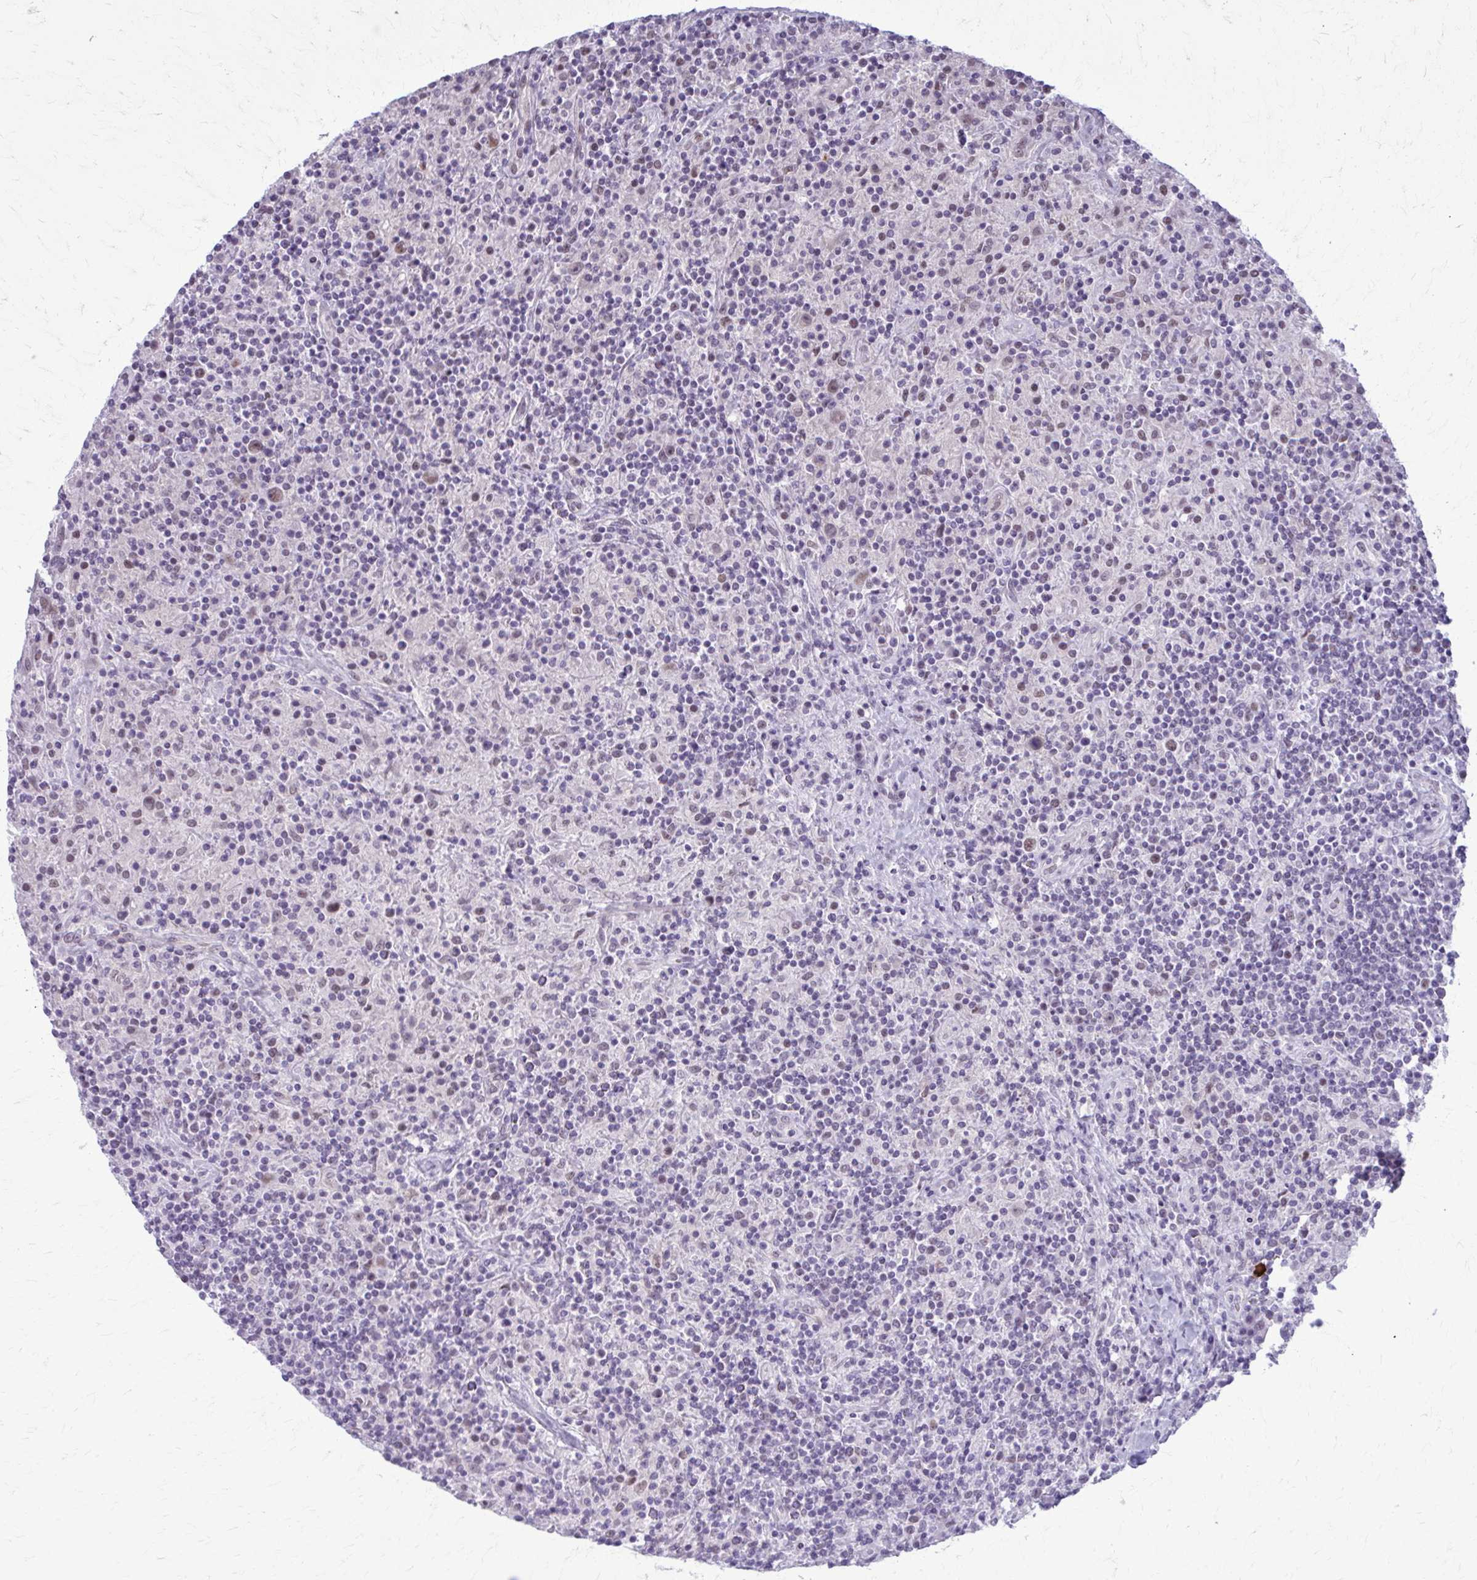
{"staining": {"intensity": "weak", "quantity": ">75%", "location": "nuclear"}, "tissue": "lymphoma", "cell_type": "Tumor cells", "image_type": "cancer", "snomed": [{"axis": "morphology", "description": "Hodgkin's disease, NOS"}, {"axis": "topography", "description": "Lymph node"}], "caption": "High-magnification brightfield microscopy of Hodgkin's disease stained with DAB (3,3'-diaminobenzidine) (brown) and counterstained with hematoxylin (blue). tumor cells exhibit weak nuclear positivity is appreciated in approximately>75% of cells.", "gene": "NUMBL", "patient": {"sex": "male", "age": 70}}